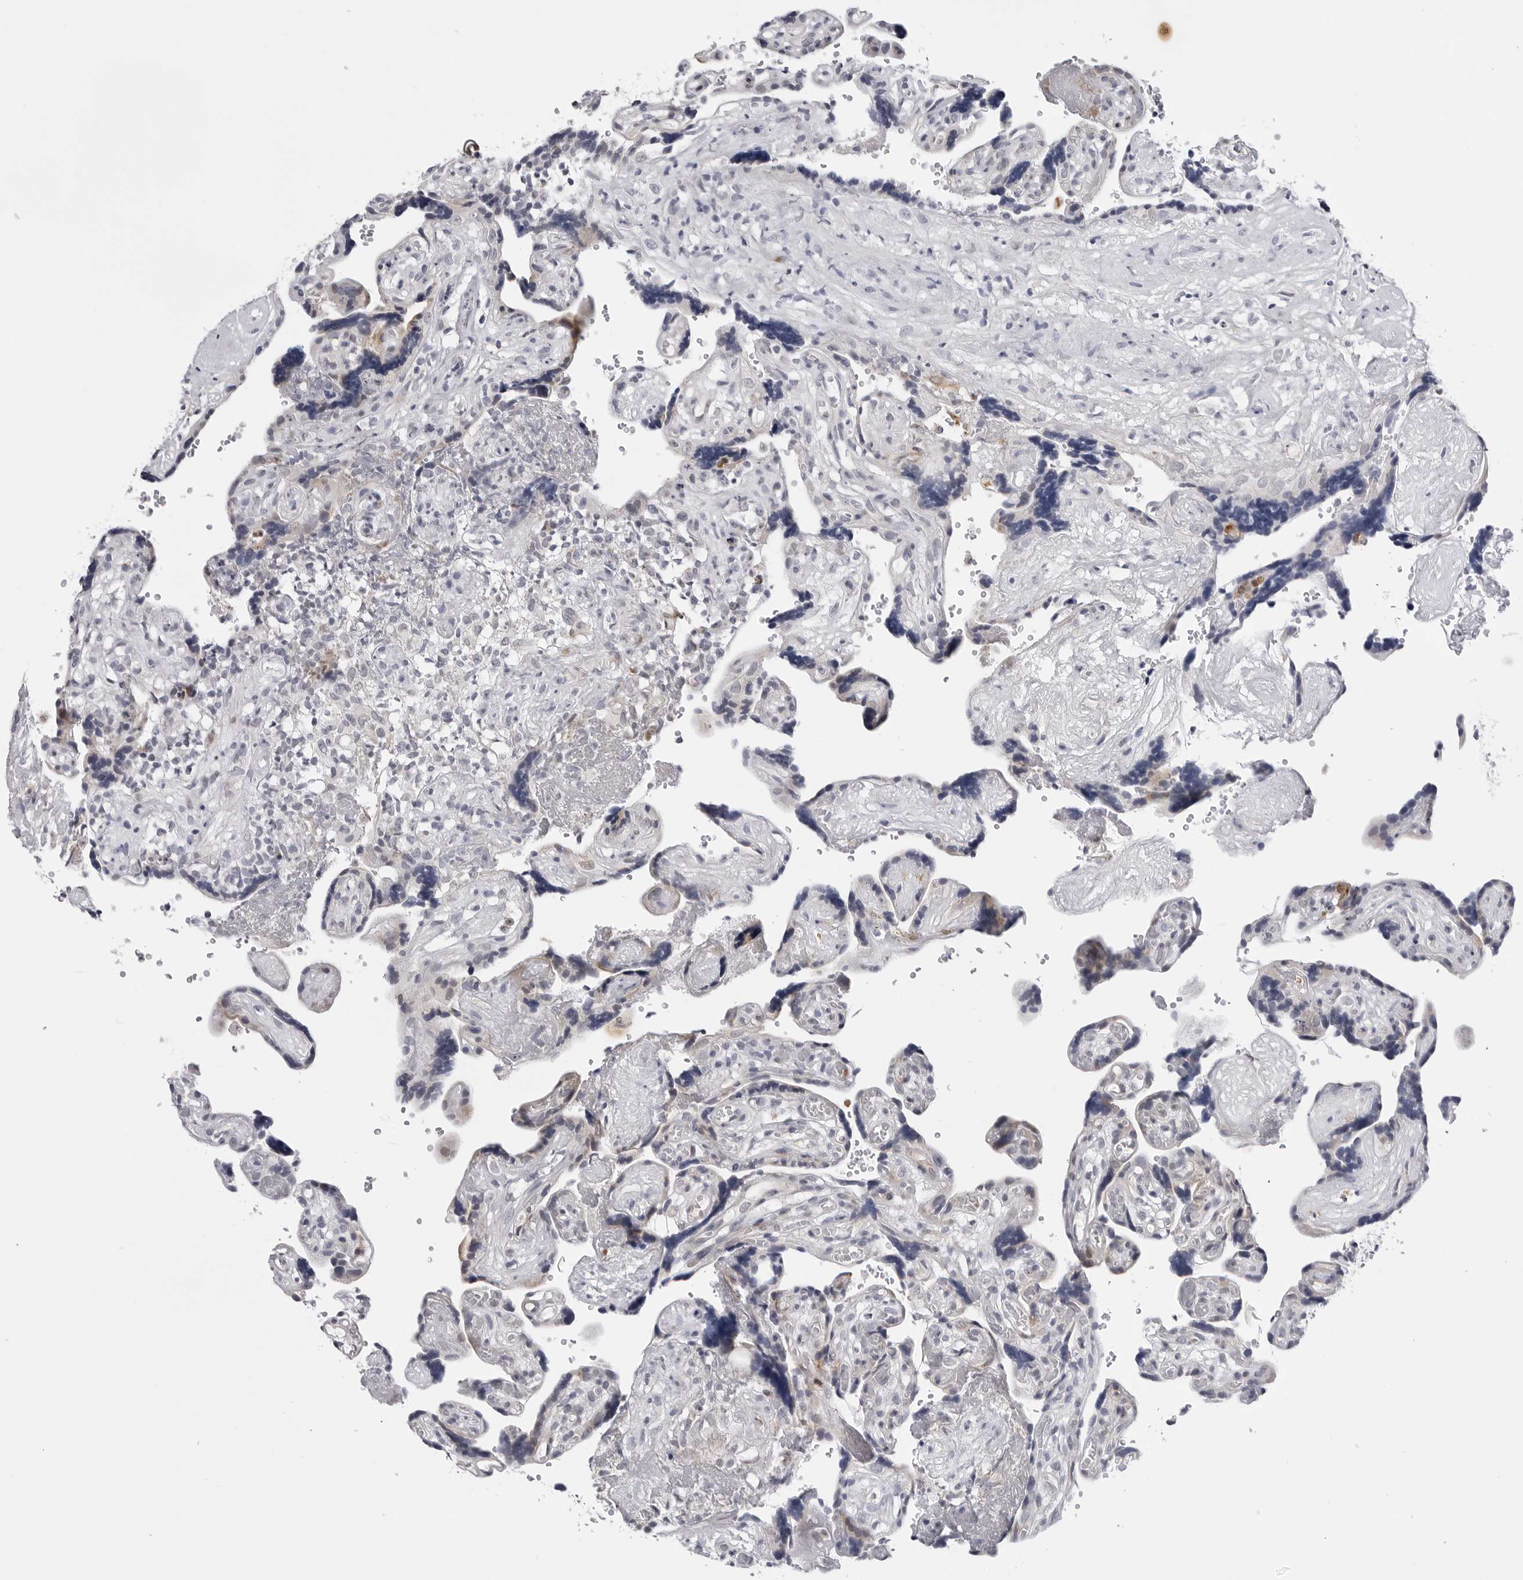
{"staining": {"intensity": "weak", "quantity": "25%-75%", "location": "cytoplasmic/membranous"}, "tissue": "placenta", "cell_type": "Decidual cells", "image_type": "normal", "snomed": [{"axis": "morphology", "description": "Normal tissue, NOS"}, {"axis": "topography", "description": "Placenta"}], "caption": "An IHC photomicrograph of benign tissue is shown. Protein staining in brown highlights weak cytoplasmic/membranous positivity in placenta within decidual cells. (IHC, brightfield microscopy, high magnification).", "gene": "CDK20", "patient": {"sex": "female", "age": 30}}